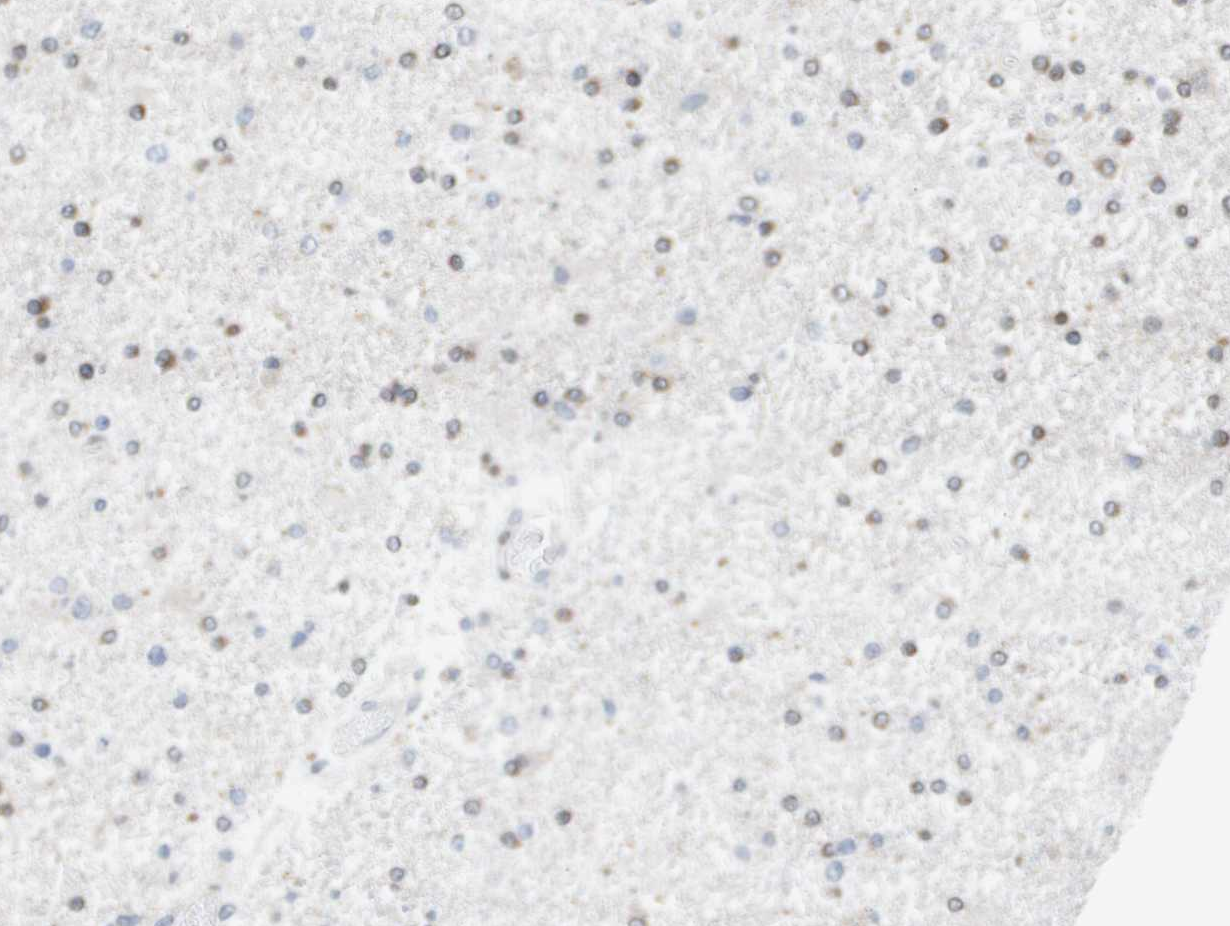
{"staining": {"intensity": "moderate", "quantity": "<25%", "location": "cytoplasmic/membranous,nuclear"}, "tissue": "glioma", "cell_type": "Tumor cells", "image_type": "cancer", "snomed": [{"axis": "morphology", "description": "Glioma, malignant, High grade"}, {"axis": "topography", "description": "Brain"}], "caption": "Protein expression analysis of high-grade glioma (malignant) demonstrates moderate cytoplasmic/membranous and nuclear positivity in approximately <25% of tumor cells. The staining was performed using DAB (3,3'-diaminobenzidine), with brown indicating positive protein expression. Nuclei are stained blue with hematoxylin.", "gene": "FKBP4", "patient": {"sex": "male", "age": 33}}